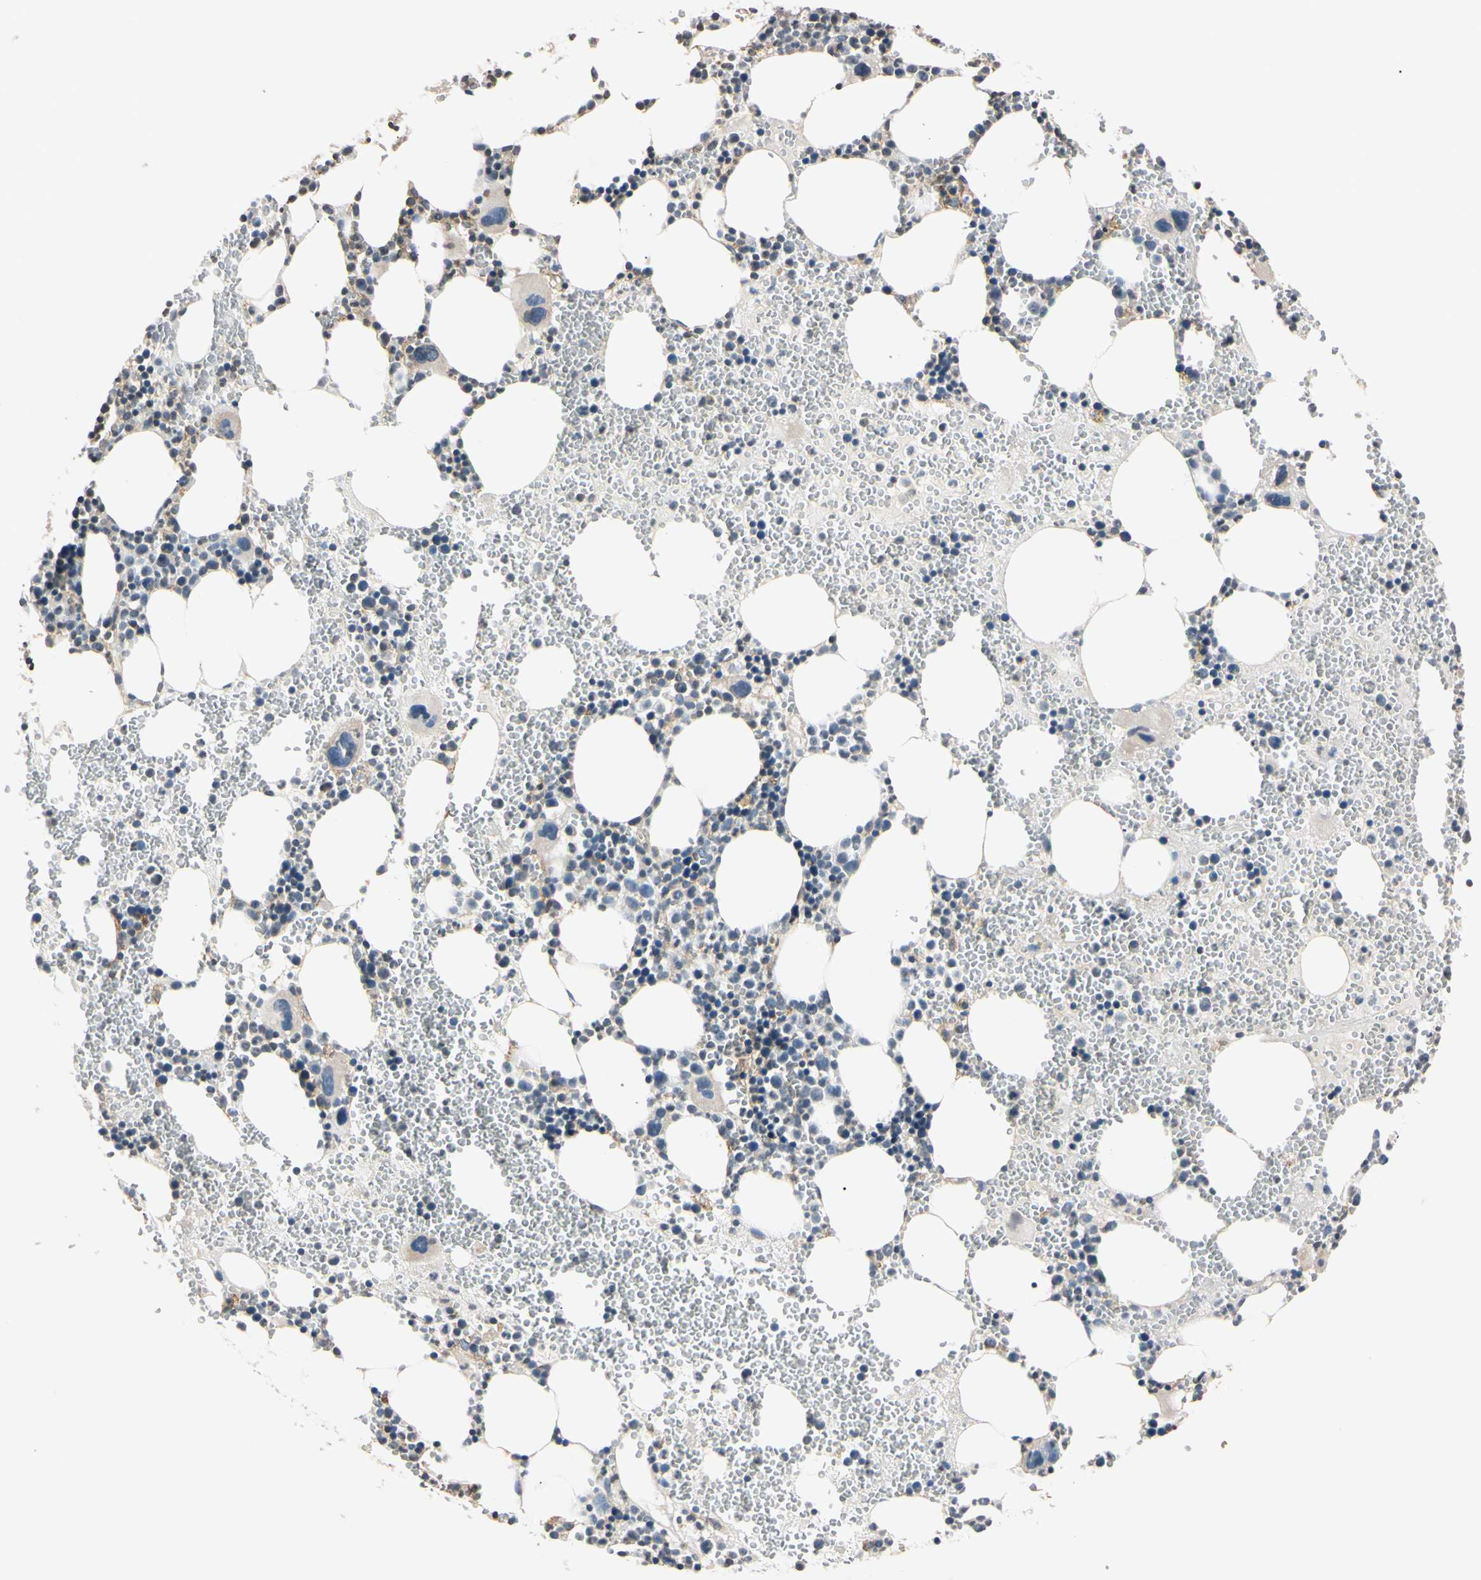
{"staining": {"intensity": "weak", "quantity": "<25%", "location": "cytoplasmic/membranous"}, "tissue": "bone marrow", "cell_type": "Hematopoietic cells", "image_type": "normal", "snomed": [{"axis": "morphology", "description": "Normal tissue, NOS"}, {"axis": "morphology", "description": "Inflammation, NOS"}, {"axis": "topography", "description": "Bone marrow"}], "caption": "DAB (3,3'-diaminobenzidine) immunohistochemical staining of normal bone marrow displays no significant positivity in hematopoietic cells. The staining was performed using DAB (3,3'-diaminobenzidine) to visualize the protein expression in brown, while the nuclei were stained in blue with hematoxylin (Magnification: 20x).", "gene": "EPN1", "patient": {"sex": "female", "age": 76}}